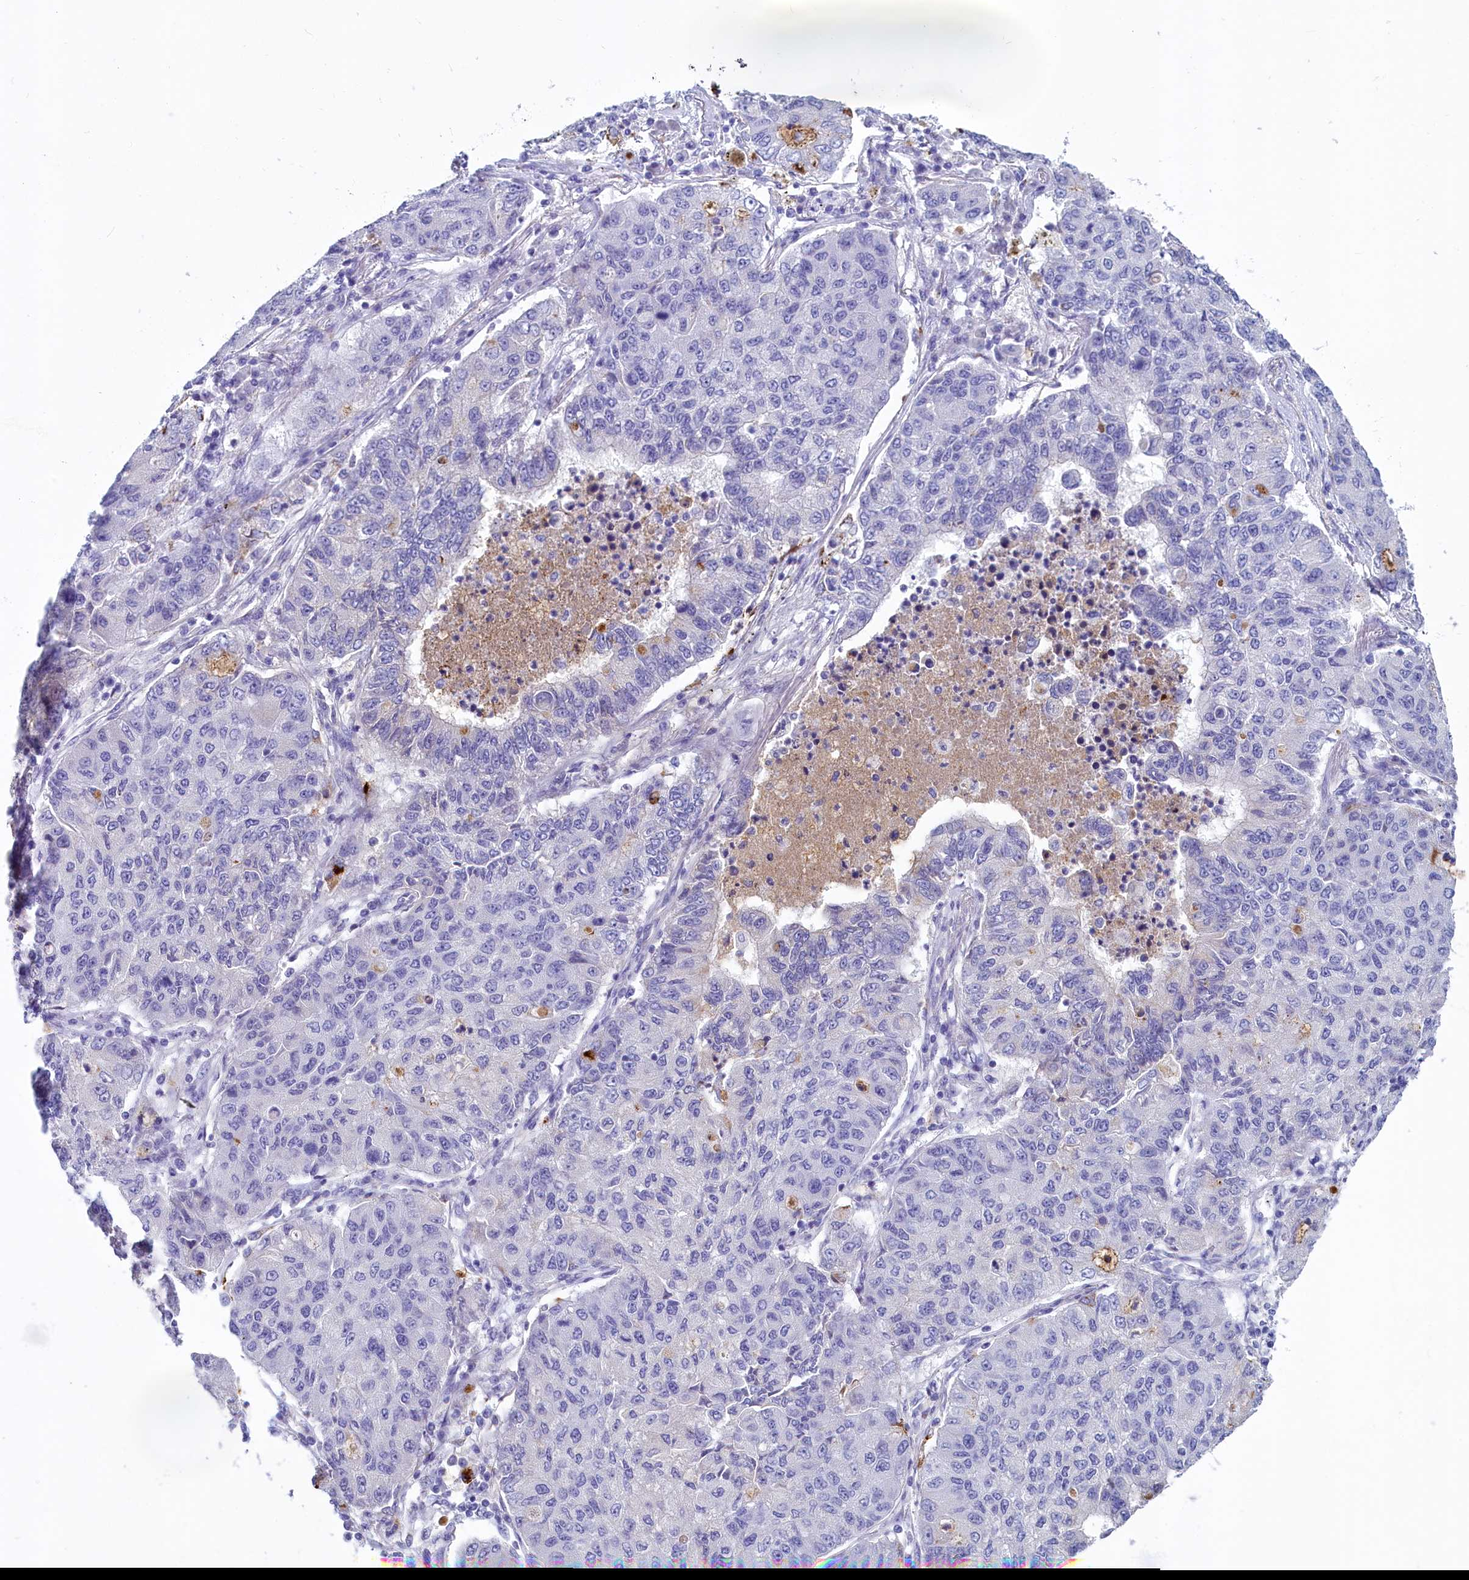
{"staining": {"intensity": "negative", "quantity": "none", "location": "none"}, "tissue": "lung cancer", "cell_type": "Tumor cells", "image_type": "cancer", "snomed": [{"axis": "morphology", "description": "Squamous cell carcinoma, NOS"}, {"axis": "topography", "description": "Lung"}], "caption": "Image shows no protein staining in tumor cells of squamous cell carcinoma (lung) tissue.", "gene": "INSC", "patient": {"sex": "male", "age": 74}}